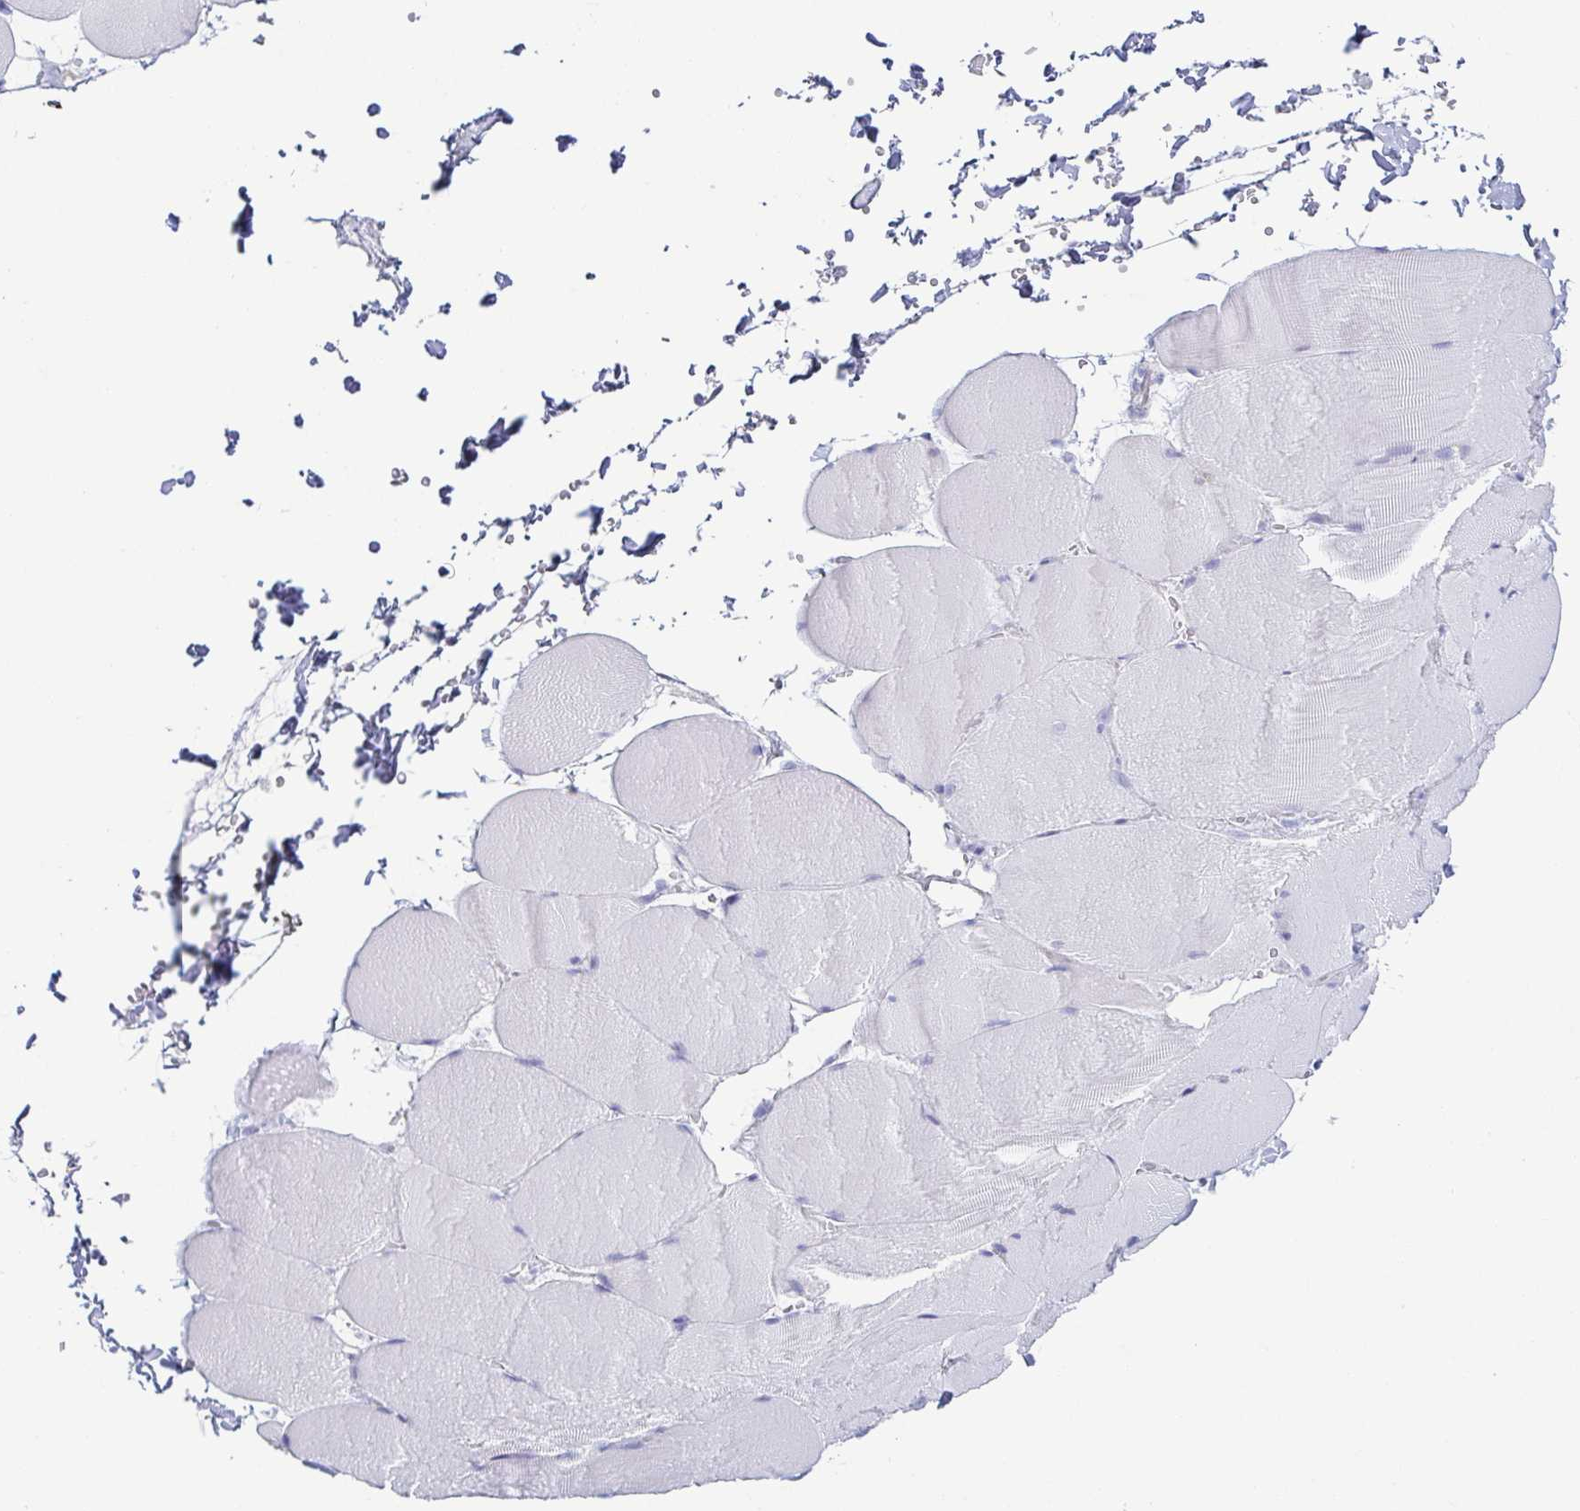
{"staining": {"intensity": "negative", "quantity": "none", "location": "none"}, "tissue": "skeletal muscle", "cell_type": "Myocytes", "image_type": "normal", "snomed": [{"axis": "morphology", "description": "Normal tissue, NOS"}, {"axis": "topography", "description": "Skeletal muscle"}, {"axis": "topography", "description": "Head-Neck"}], "caption": "Skeletal muscle stained for a protein using immunohistochemistry shows no expression myocytes.", "gene": "ZG16B", "patient": {"sex": "male", "age": 66}}